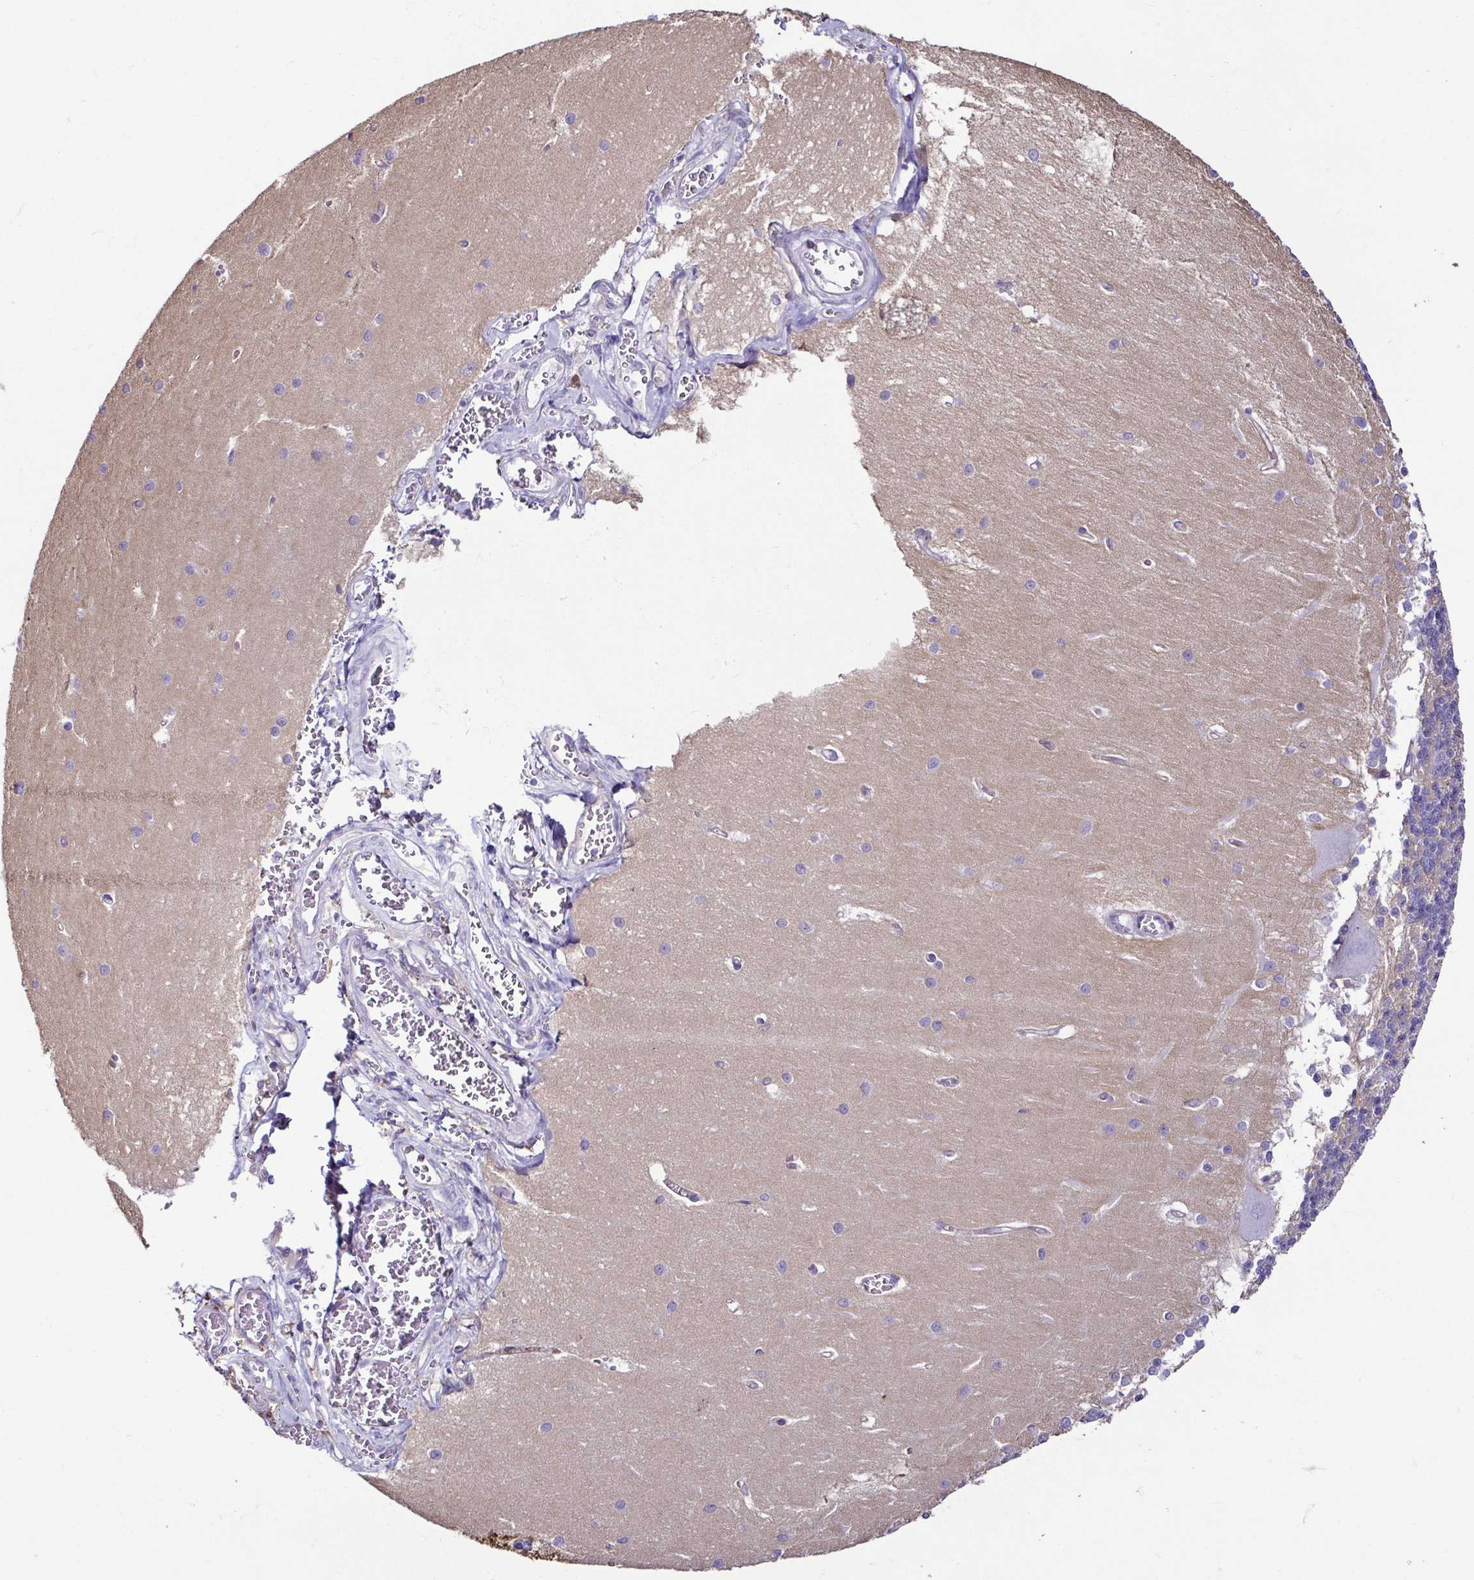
{"staining": {"intensity": "negative", "quantity": "none", "location": "none"}, "tissue": "cerebellum", "cell_type": "Cells in granular layer", "image_type": "normal", "snomed": [{"axis": "morphology", "description": "Normal tissue, NOS"}, {"axis": "topography", "description": "Cerebellum"}], "caption": "Cerebellum stained for a protein using immunohistochemistry shows no expression cells in granular layer.", "gene": "CASP14", "patient": {"sex": "male", "age": 37}}